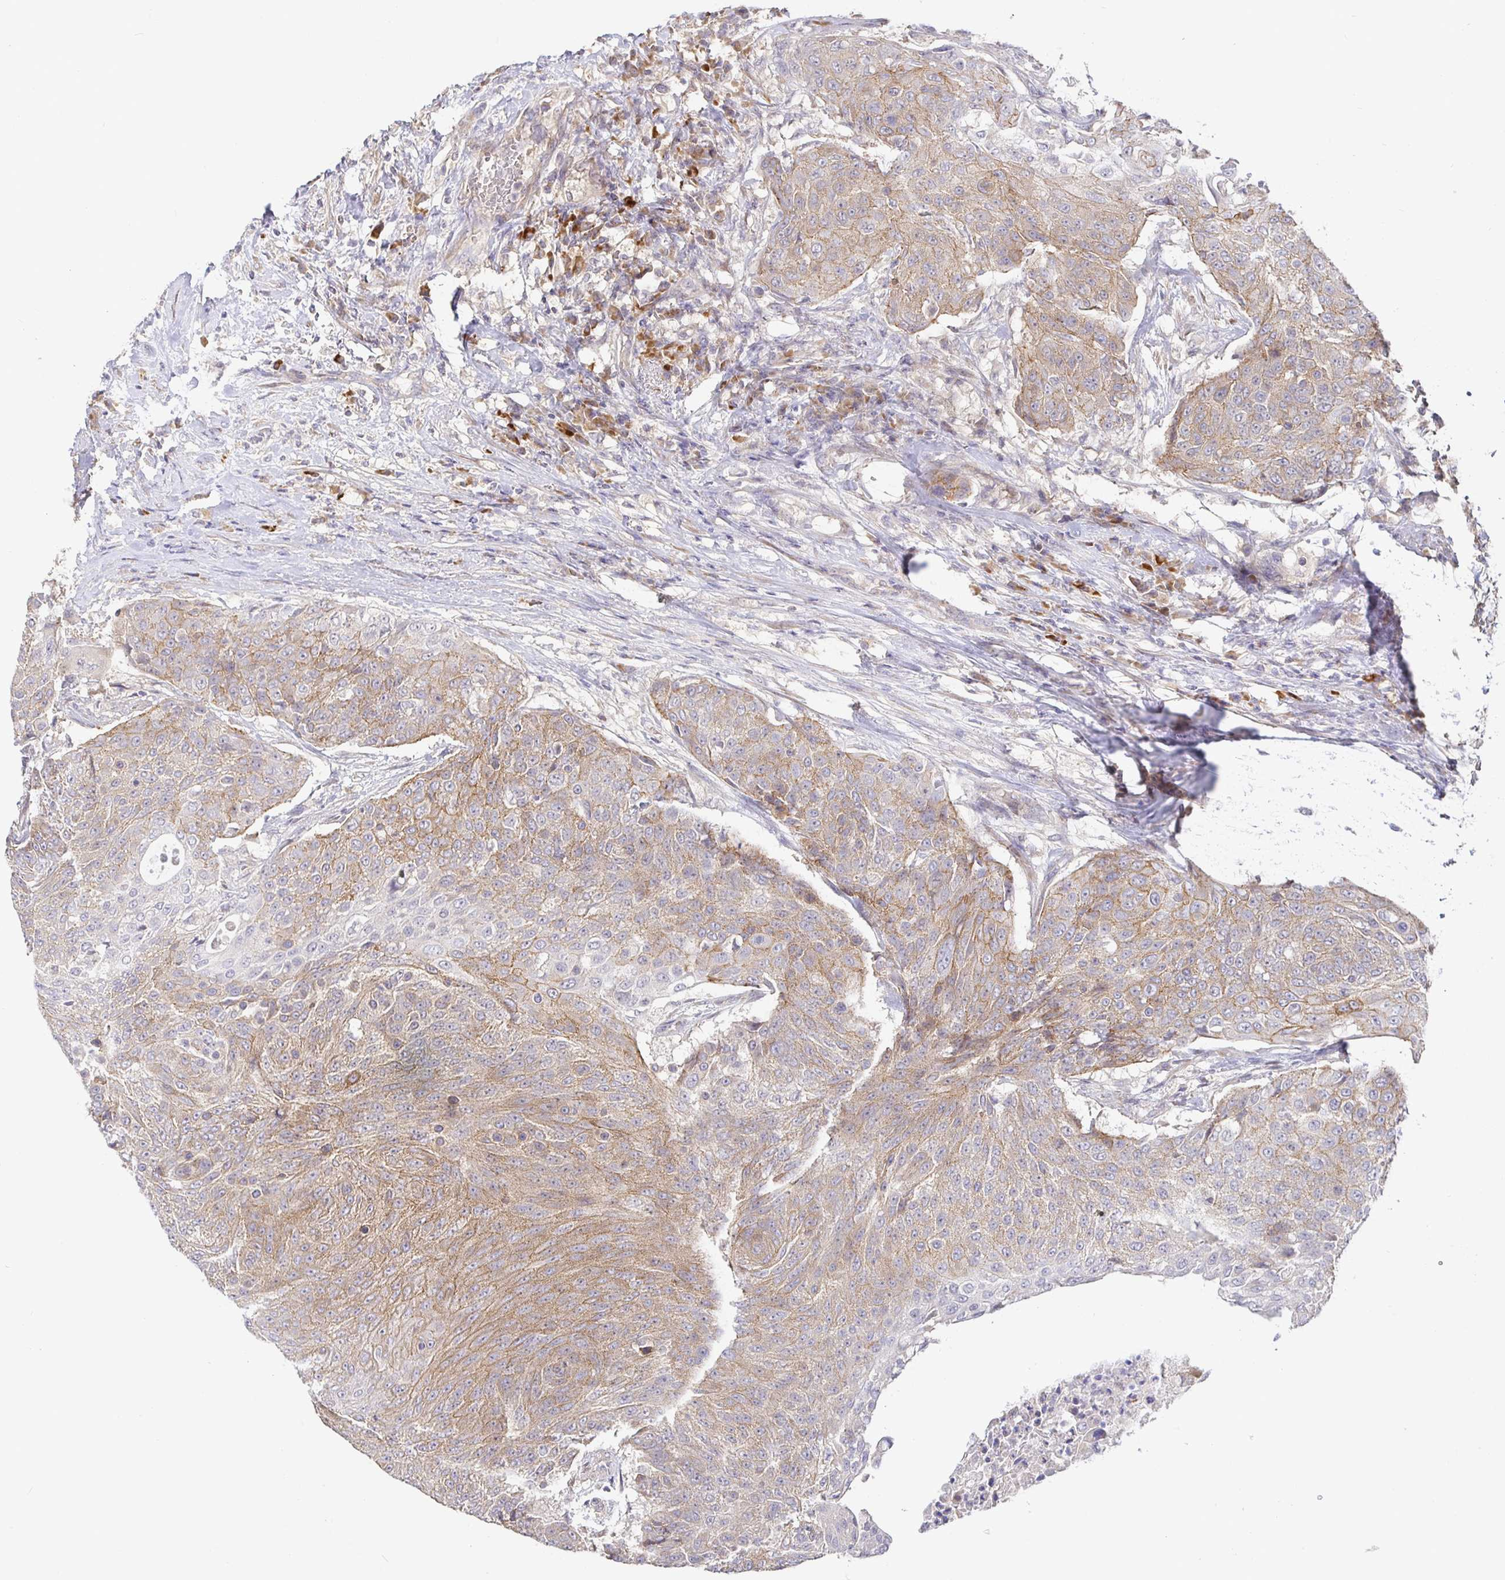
{"staining": {"intensity": "moderate", "quantity": "25%-75%", "location": "cytoplasmic/membranous"}, "tissue": "urothelial cancer", "cell_type": "Tumor cells", "image_type": "cancer", "snomed": [{"axis": "morphology", "description": "Urothelial carcinoma, High grade"}, {"axis": "topography", "description": "Urinary bladder"}], "caption": "Immunohistochemical staining of urothelial carcinoma (high-grade) demonstrates medium levels of moderate cytoplasmic/membranous protein positivity in about 25%-75% of tumor cells. Nuclei are stained in blue.", "gene": "ZDHHC11", "patient": {"sex": "female", "age": 63}}